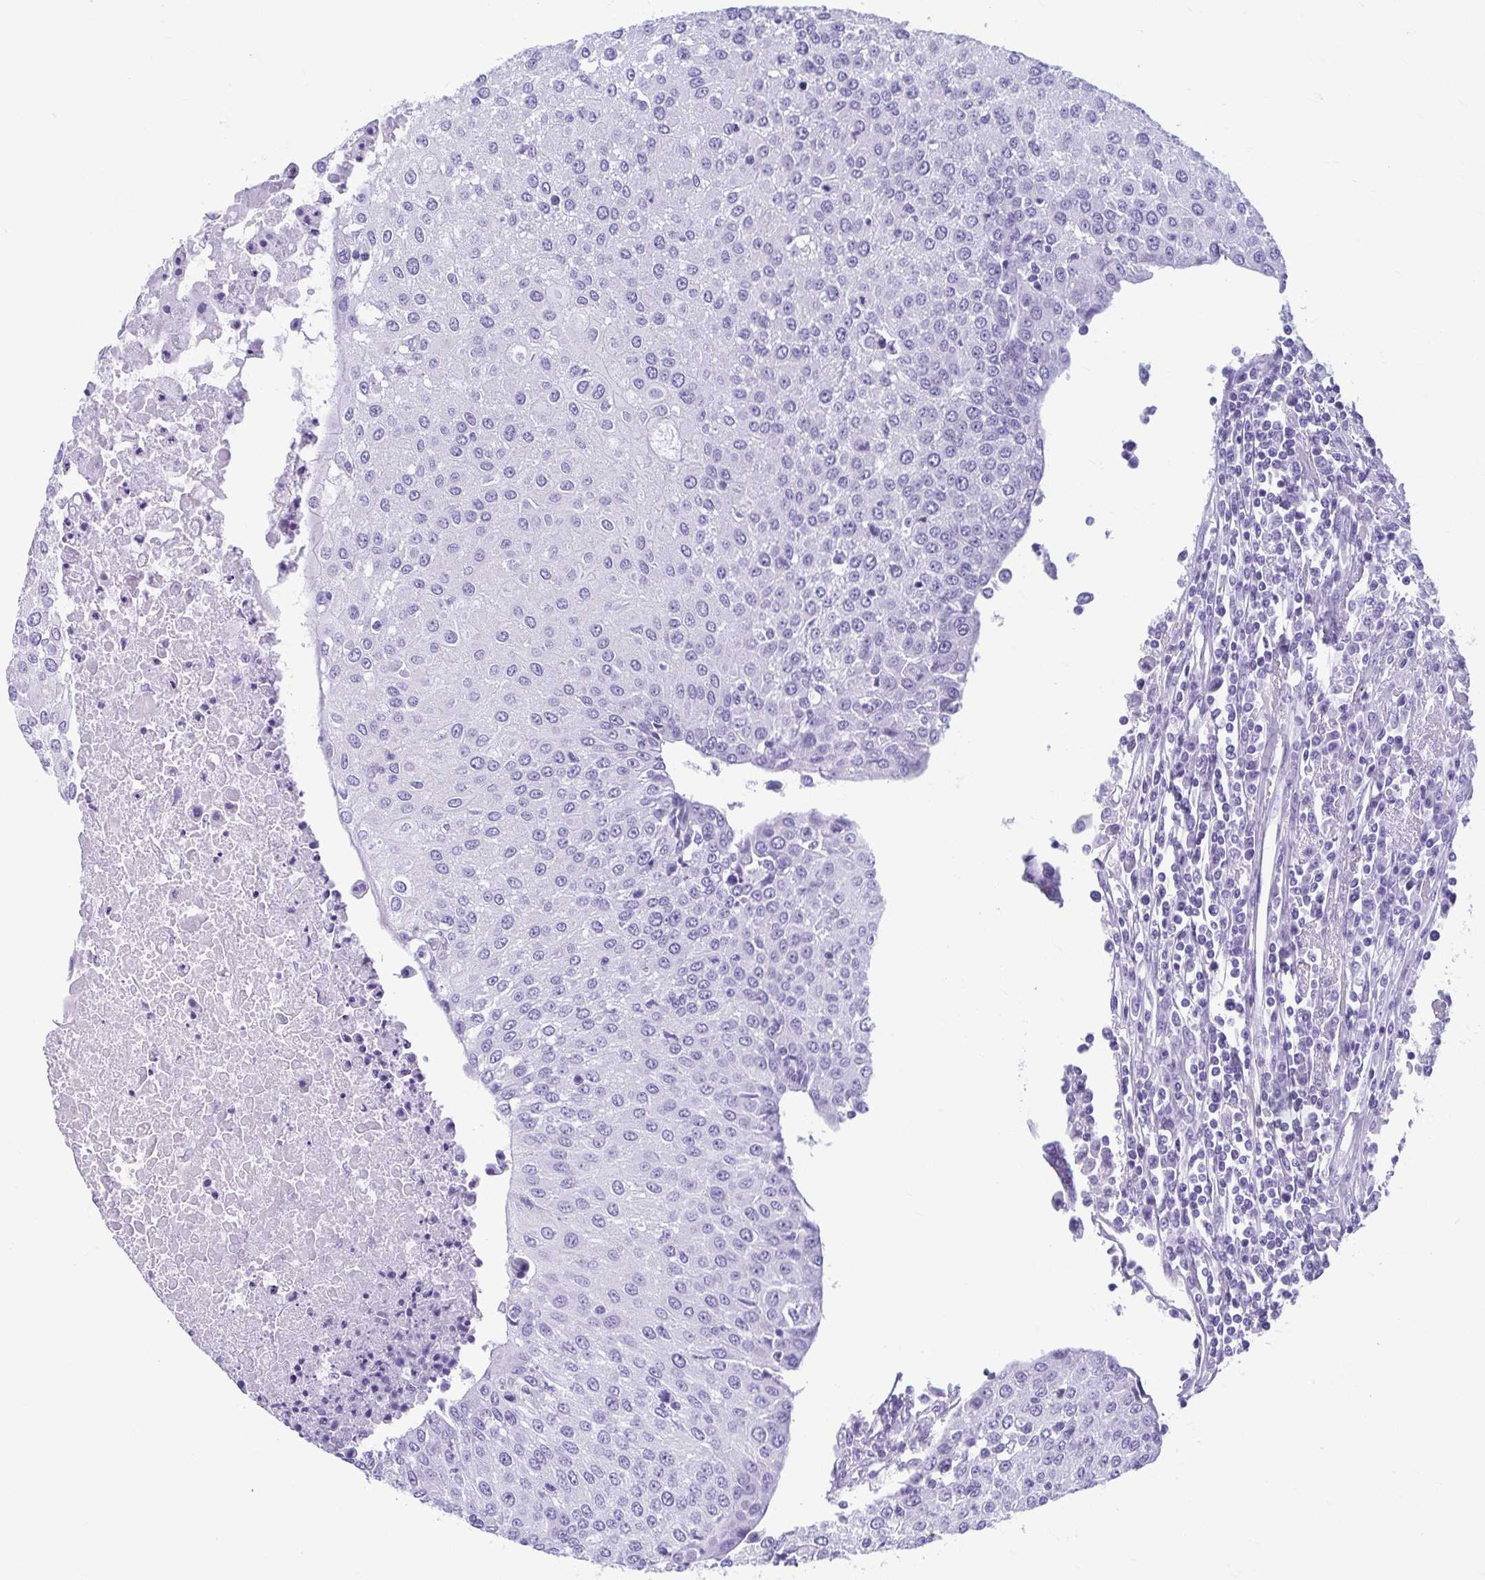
{"staining": {"intensity": "negative", "quantity": "none", "location": "none"}, "tissue": "urothelial cancer", "cell_type": "Tumor cells", "image_type": "cancer", "snomed": [{"axis": "morphology", "description": "Urothelial carcinoma, High grade"}, {"axis": "topography", "description": "Urinary bladder"}], "caption": "Urothelial cancer was stained to show a protein in brown. There is no significant expression in tumor cells.", "gene": "TCEAL3", "patient": {"sex": "female", "age": 85}}